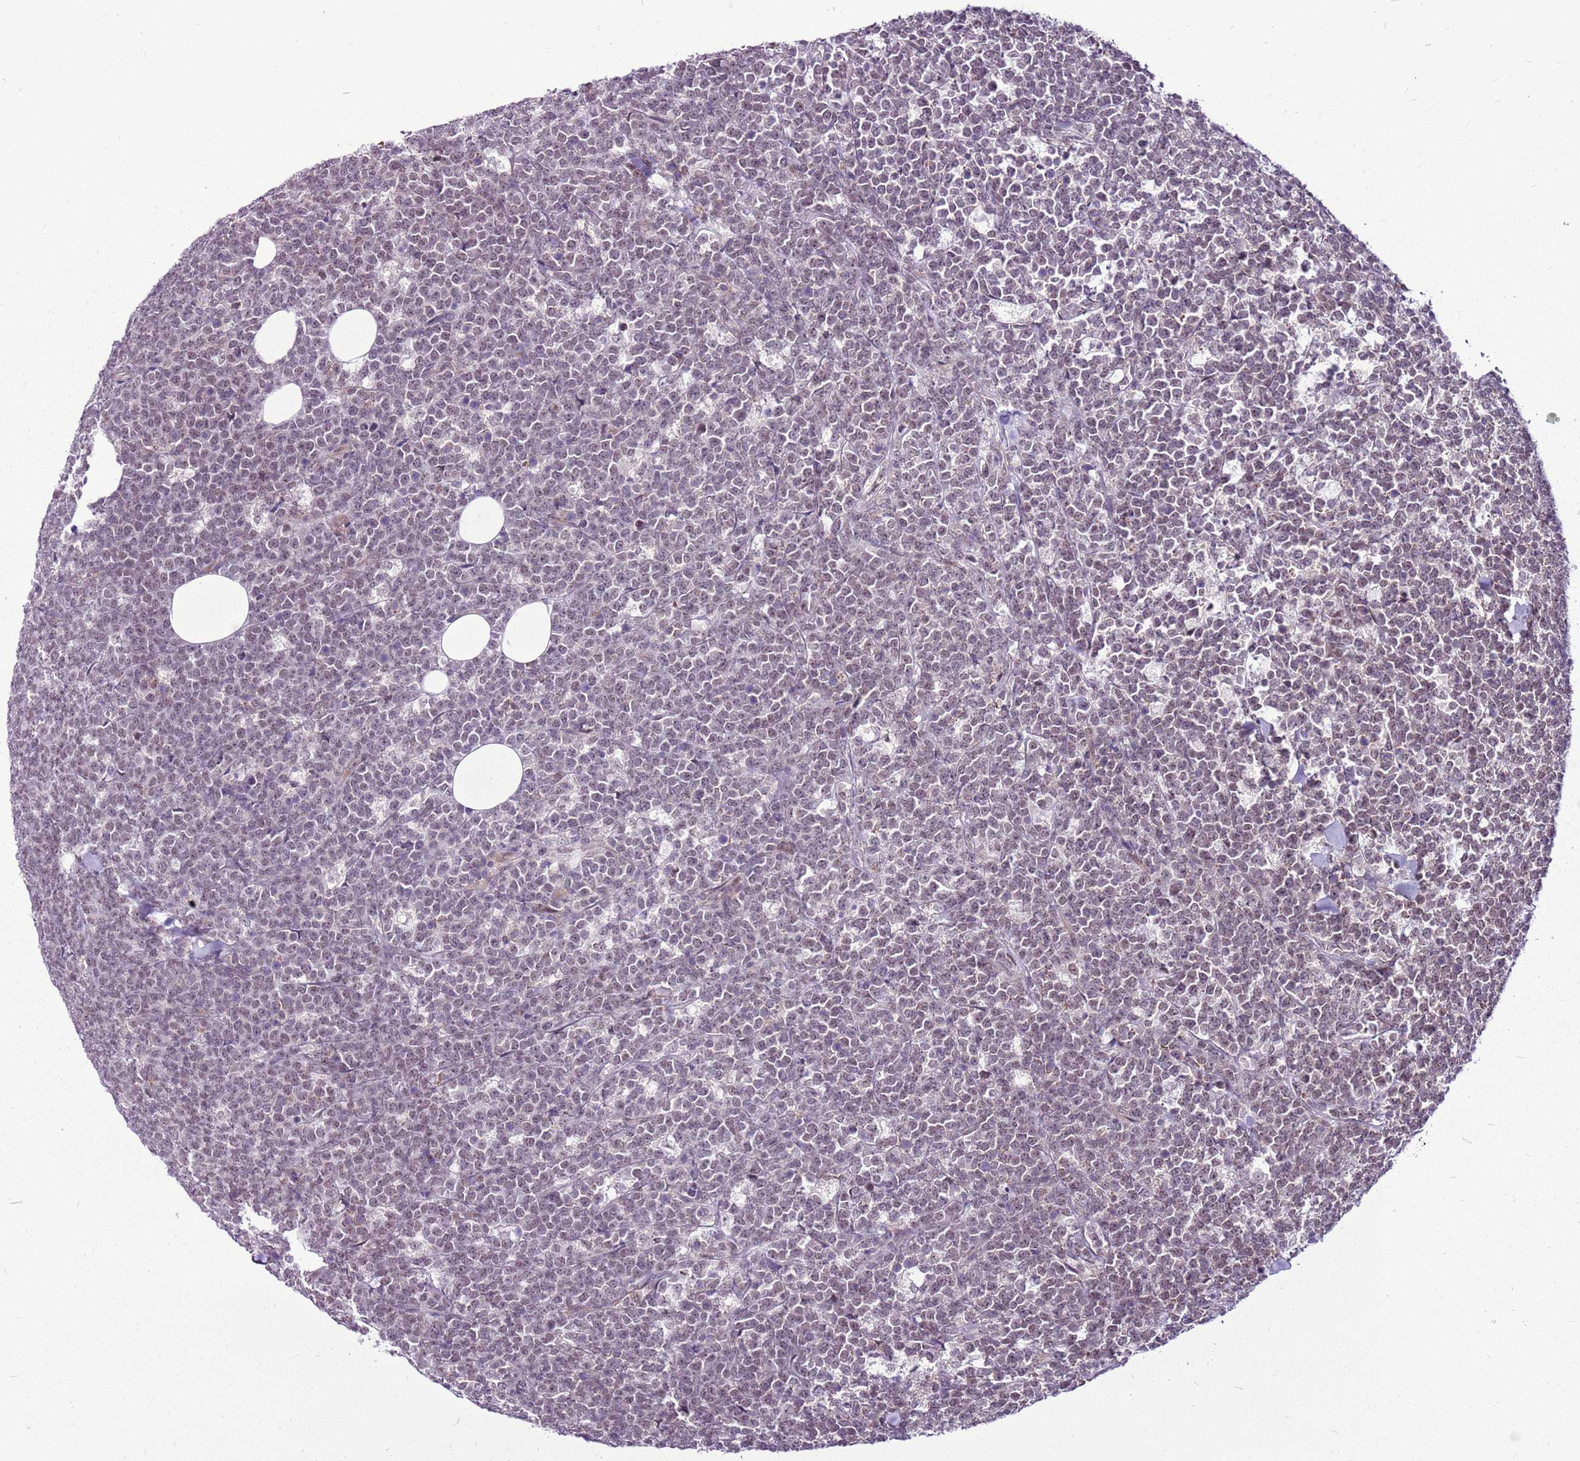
{"staining": {"intensity": "weak", "quantity": "25%-75%", "location": "nuclear"}, "tissue": "lymphoma", "cell_type": "Tumor cells", "image_type": "cancer", "snomed": [{"axis": "morphology", "description": "Malignant lymphoma, non-Hodgkin's type, High grade"}, {"axis": "topography", "description": "Small intestine"}], "caption": "This photomicrograph shows lymphoma stained with IHC to label a protein in brown. The nuclear of tumor cells show weak positivity for the protein. Nuclei are counter-stained blue.", "gene": "CCDC166", "patient": {"sex": "male", "age": 8}}